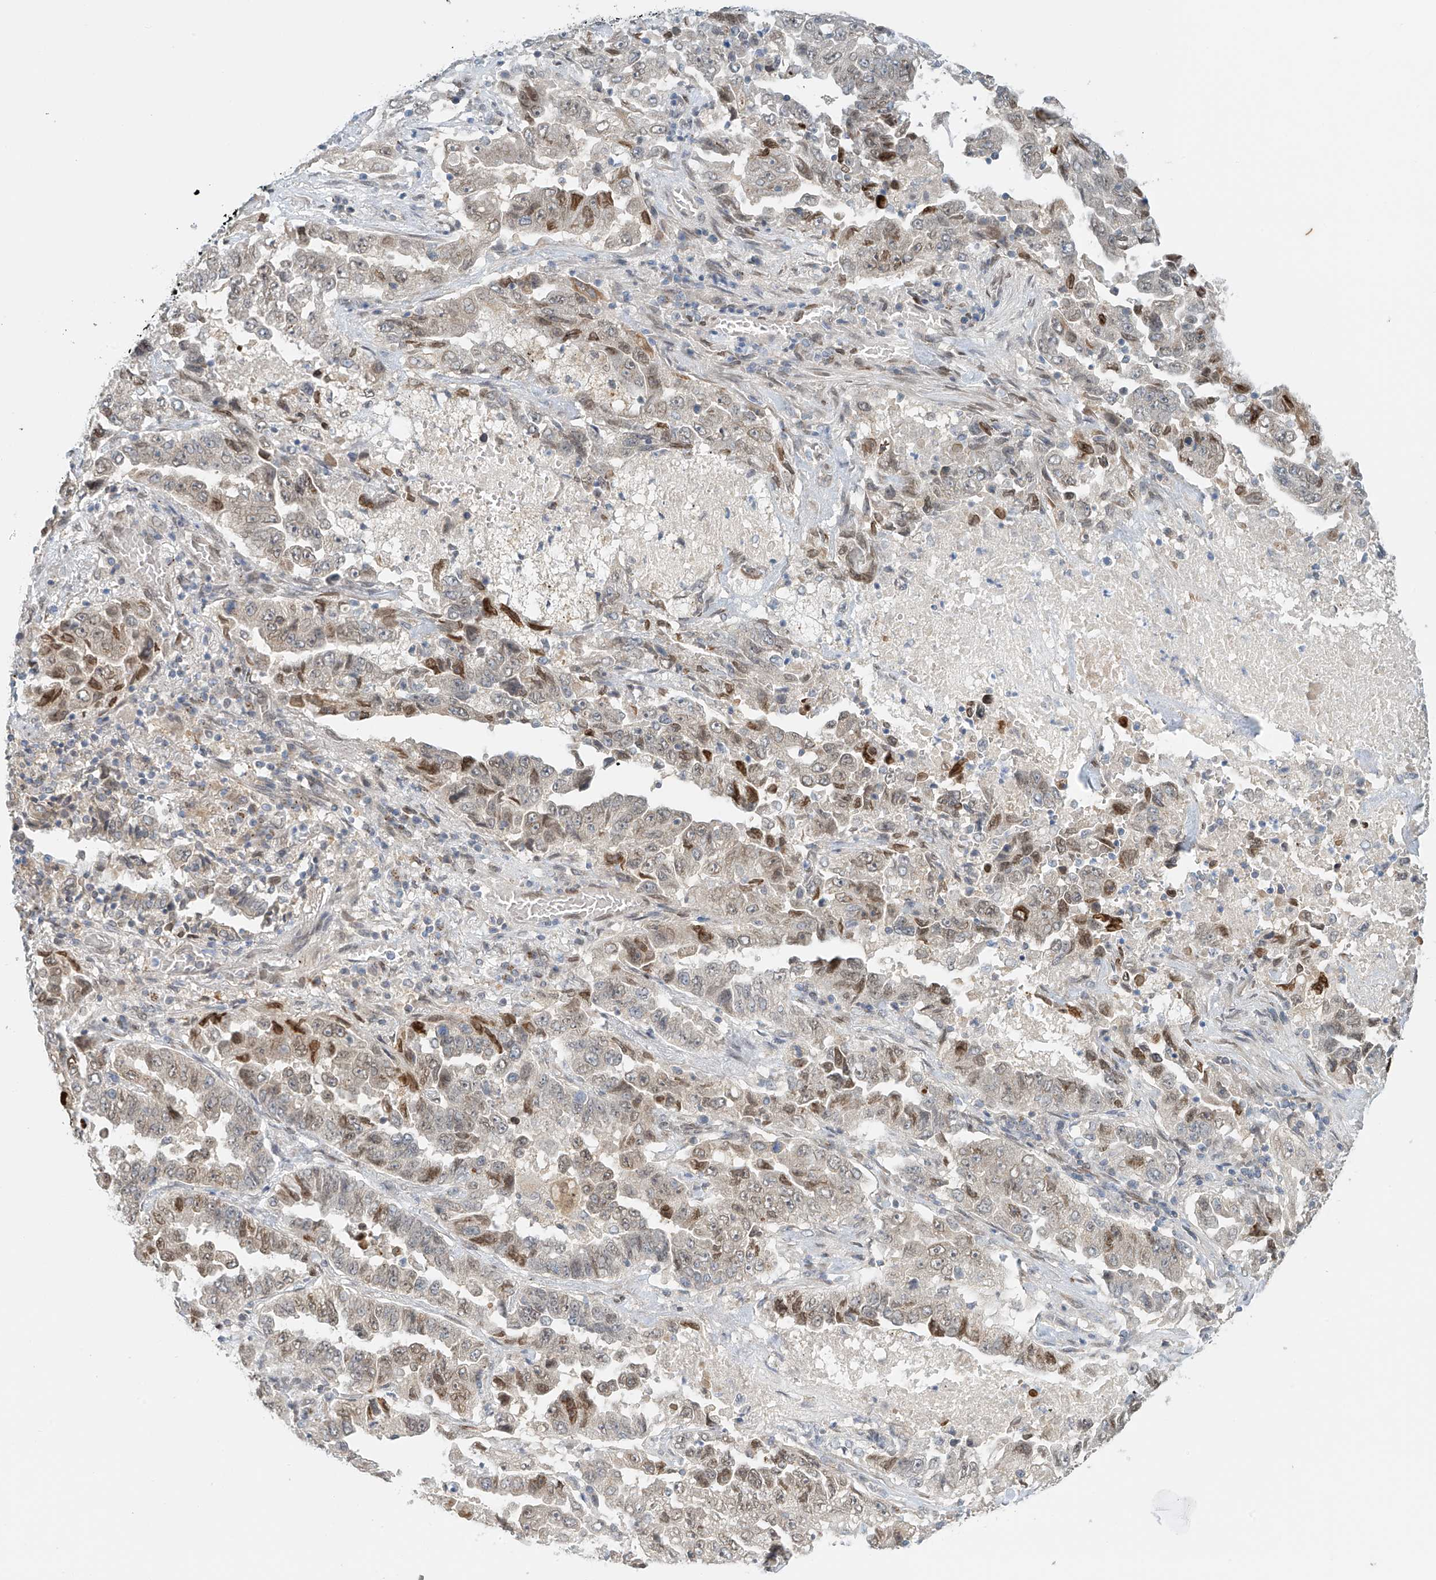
{"staining": {"intensity": "moderate", "quantity": "25%-75%", "location": "cytoplasmic/membranous,nuclear"}, "tissue": "lung cancer", "cell_type": "Tumor cells", "image_type": "cancer", "snomed": [{"axis": "morphology", "description": "Adenocarcinoma, NOS"}, {"axis": "topography", "description": "Lung"}], "caption": "Immunohistochemical staining of lung adenocarcinoma displays medium levels of moderate cytoplasmic/membranous and nuclear staining in about 25%-75% of tumor cells.", "gene": "STARD9", "patient": {"sex": "female", "age": 51}}